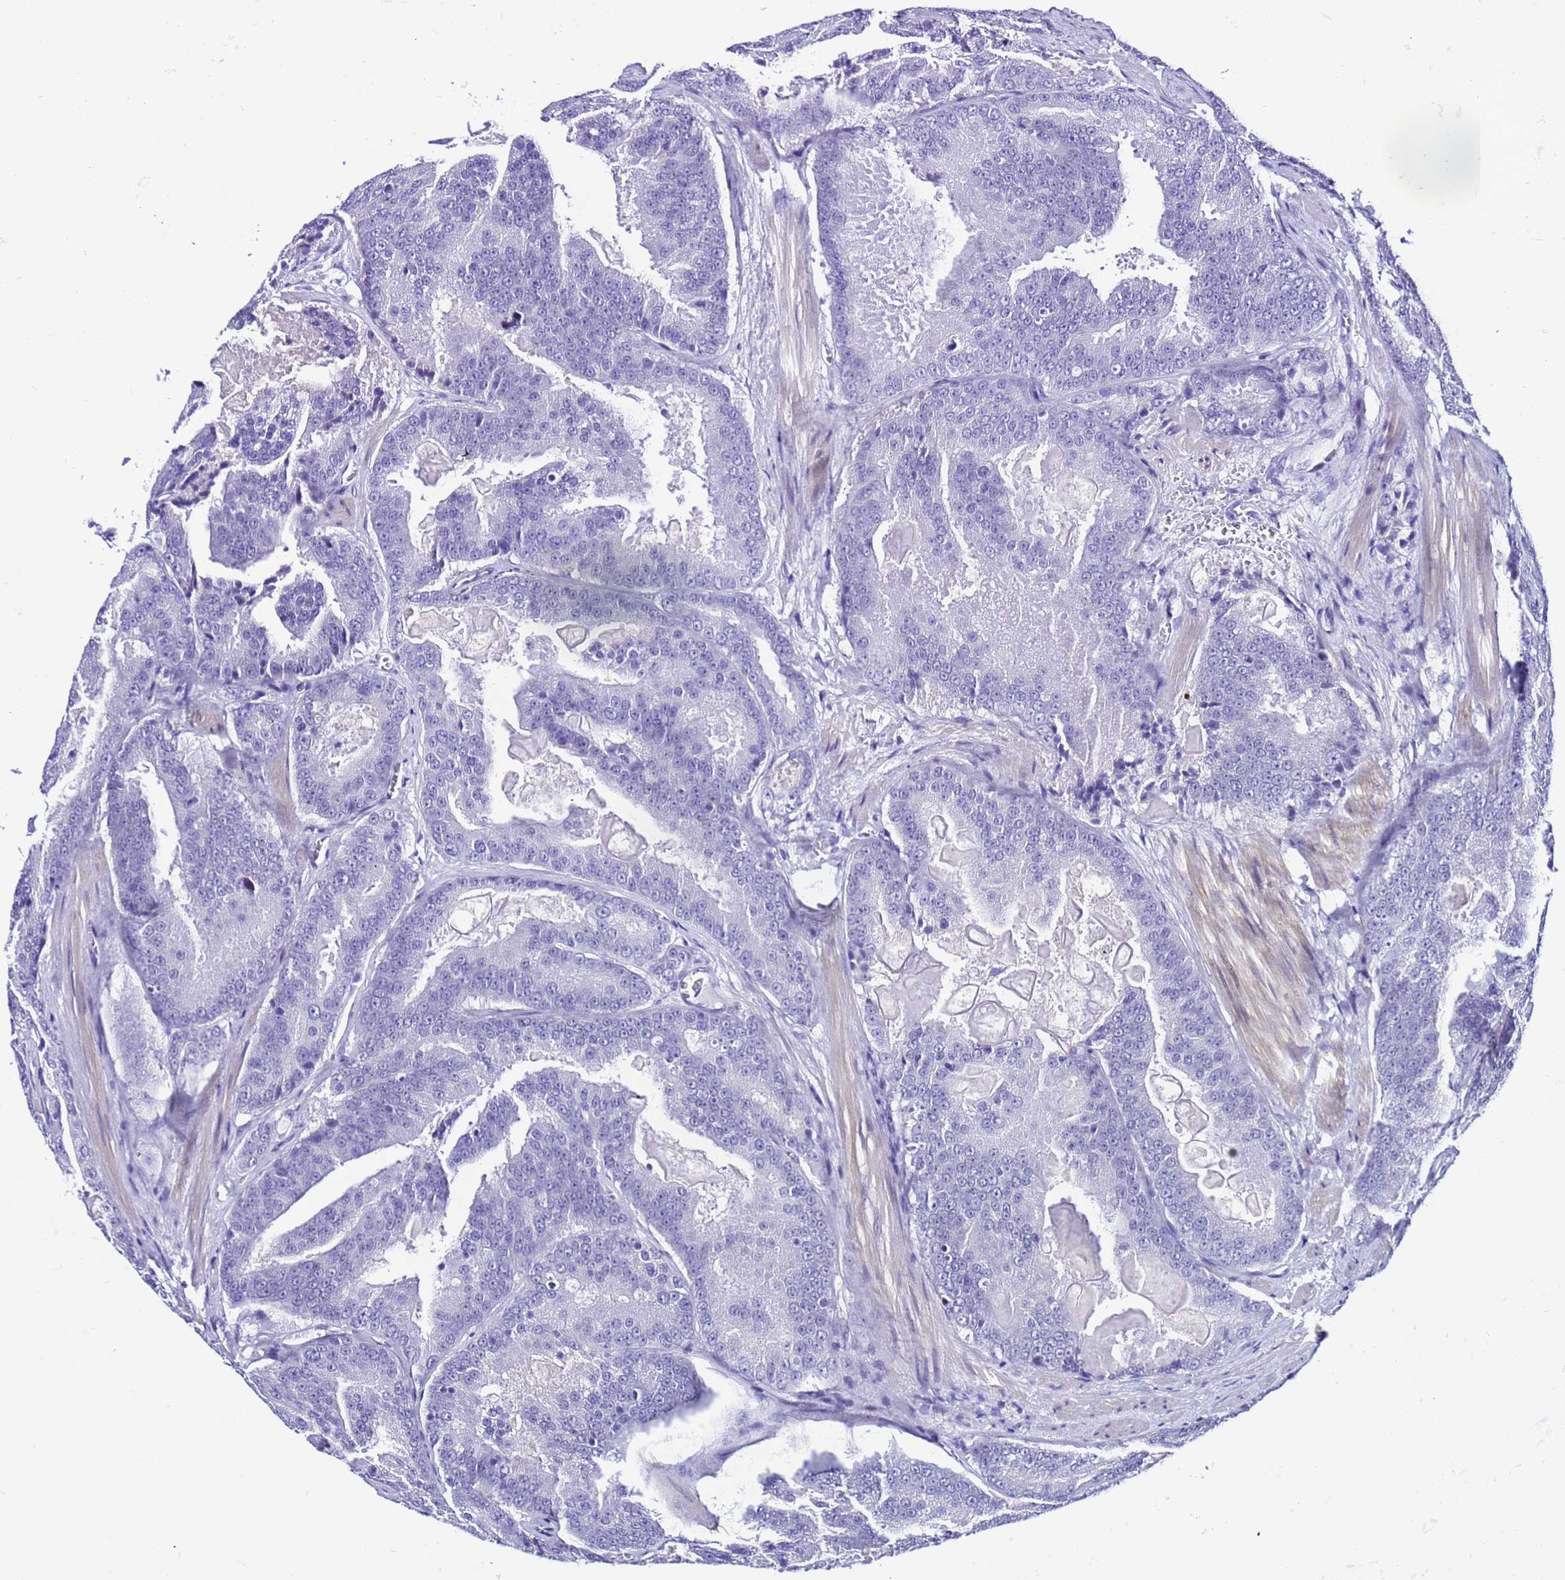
{"staining": {"intensity": "negative", "quantity": "none", "location": "none"}, "tissue": "prostate cancer", "cell_type": "Tumor cells", "image_type": "cancer", "snomed": [{"axis": "morphology", "description": "Adenocarcinoma, High grade"}, {"axis": "topography", "description": "Prostate"}], "caption": "Photomicrograph shows no significant protein expression in tumor cells of prostate cancer. The staining was performed using DAB (3,3'-diaminobenzidine) to visualize the protein expression in brown, while the nuclei were stained in blue with hematoxylin (Magnification: 20x).", "gene": "ZNF417", "patient": {"sex": "male", "age": 61}}